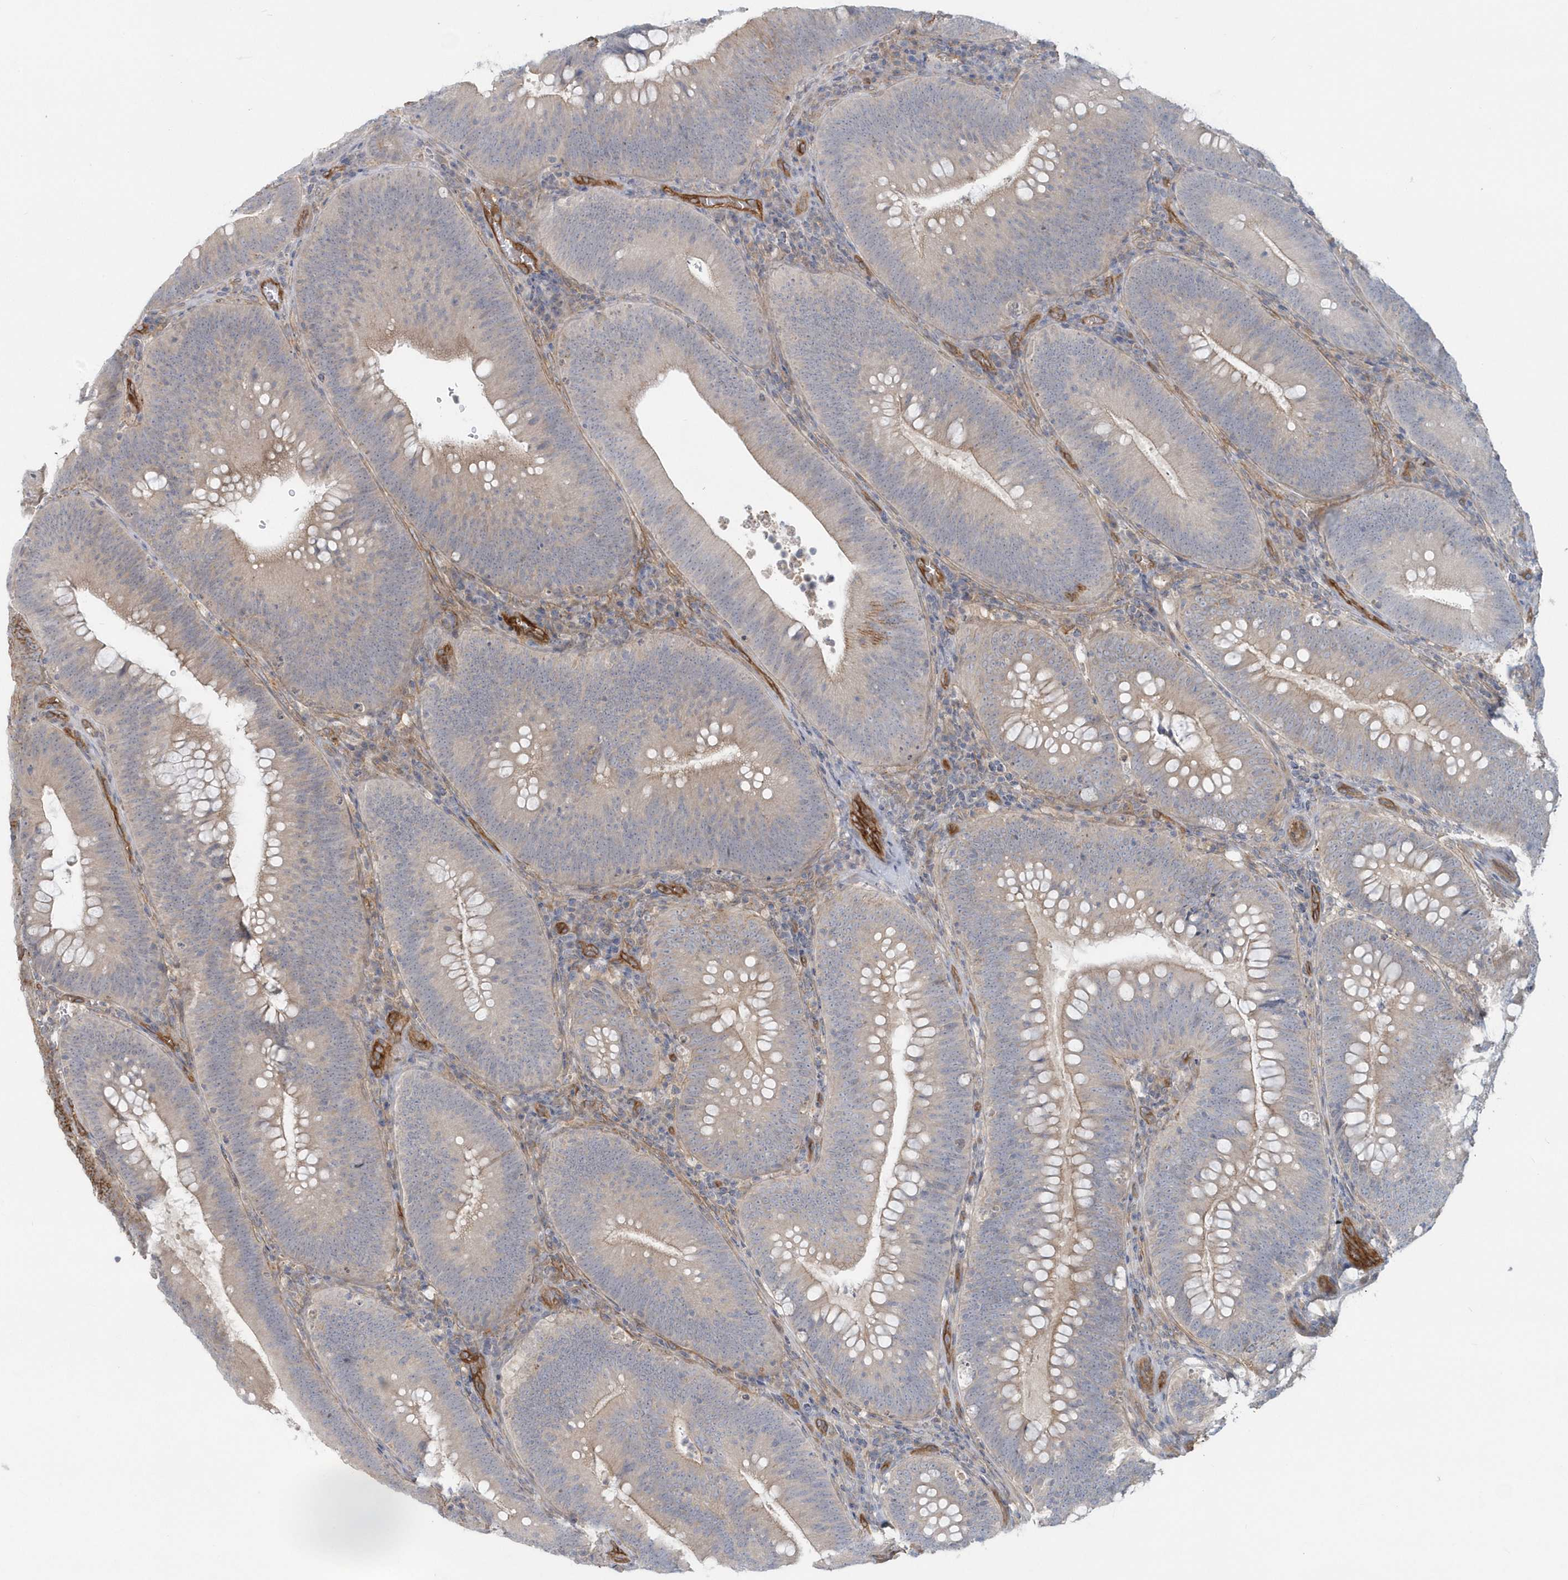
{"staining": {"intensity": "negative", "quantity": "none", "location": "none"}, "tissue": "colorectal cancer", "cell_type": "Tumor cells", "image_type": "cancer", "snomed": [{"axis": "morphology", "description": "Normal tissue, NOS"}, {"axis": "topography", "description": "Colon"}], "caption": "This is an immunohistochemistry (IHC) photomicrograph of colorectal cancer. There is no expression in tumor cells.", "gene": "RAI14", "patient": {"sex": "female", "age": 82}}